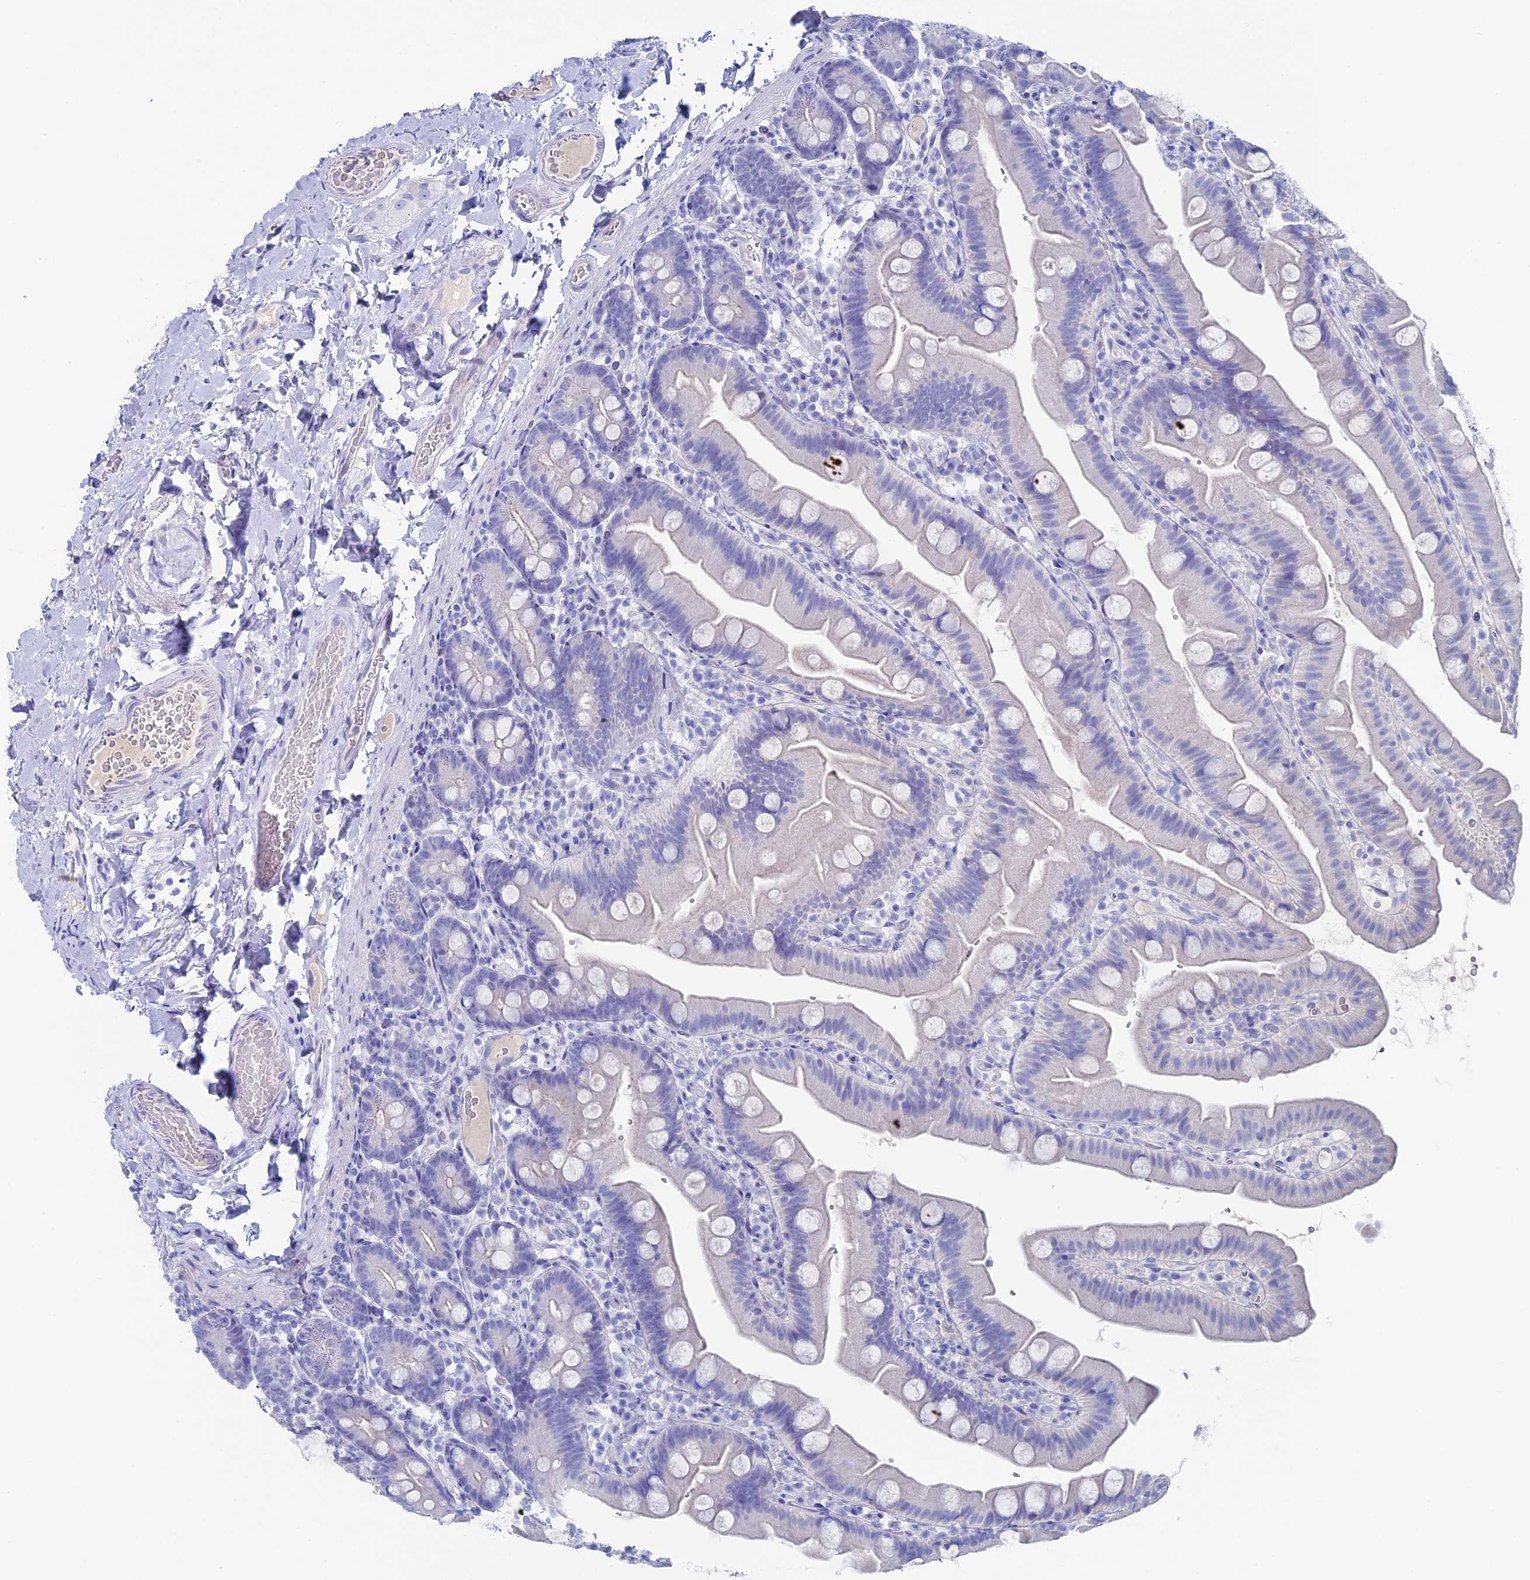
{"staining": {"intensity": "negative", "quantity": "none", "location": "none"}, "tissue": "small intestine", "cell_type": "Glandular cells", "image_type": "normal", "snomed": [{"axis": "morphology", "description": "Normal tissue, NOS"}, {"axis": "topography", "description": "Small intestine"}], "caption": "DAB (3,3'-diaminobenzidine) immunohistochemical staining of benign small intestine displays no significant staining in glandular cells. The staining was performed using DAB (3,3'-diaminobenzidine) to visualize the protein expression in brown, while the nuclei were stained in blue with hematoxylin (Magnification: 20x).", "gene": "UNC119", "patient": {"sex": "female", "age": 68}}